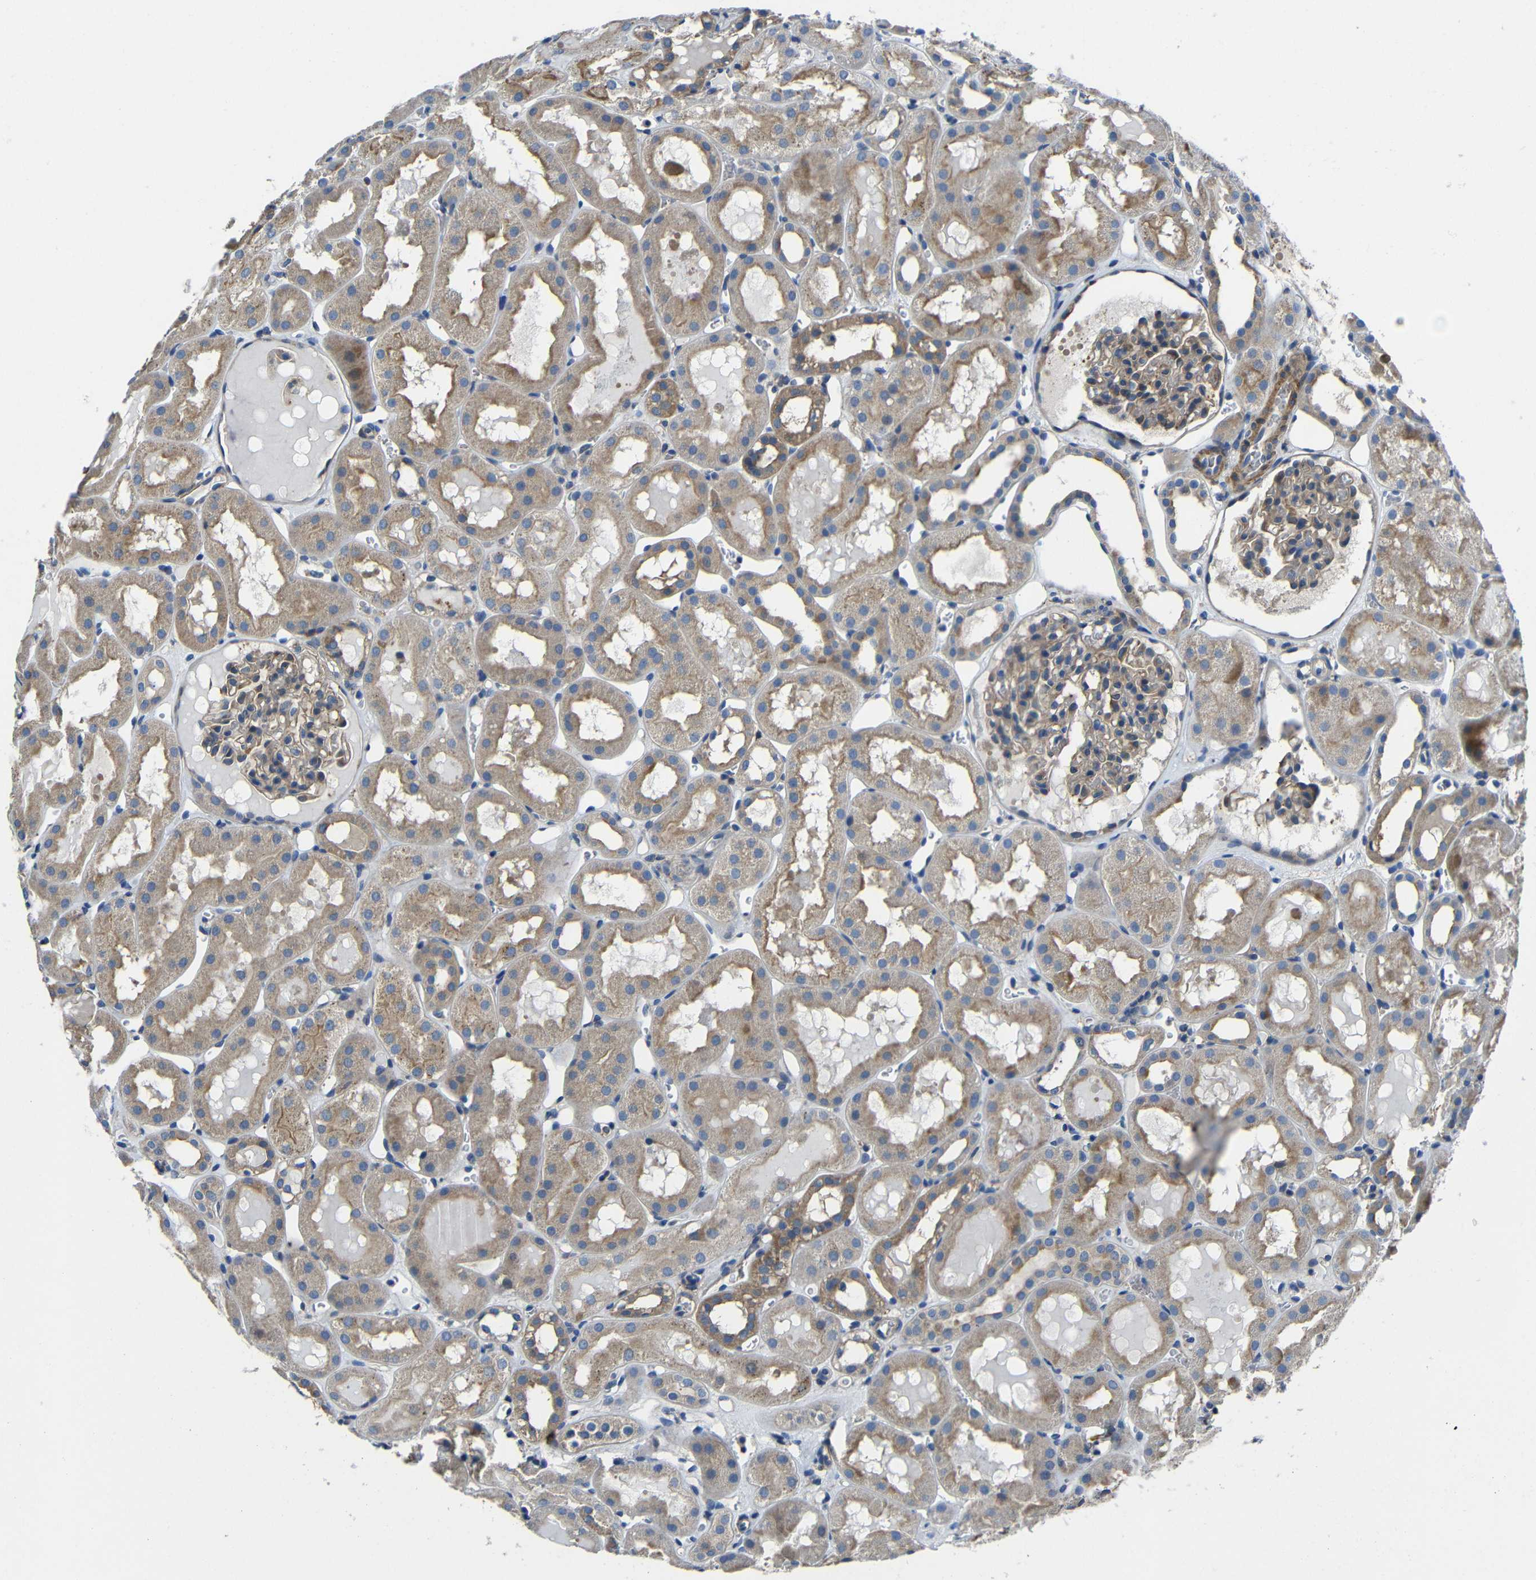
{"staining": {"intensity": "weak", "quantity": ">75%", "location": "cytoplasmic/membranous"}, "tissue": "kidney", "cell_type": "Cells in glomeruli", "image_type": "normal", "snomed": [{"axis": "morphology", "description": "Normal tissue, NOS"}, {"axis": "topography", "description": "Kidney"}, {"axis": "topography", "description": "Urinary bladder"}], "caption": "Benign kidney displays weak cytoplasmic/membranous staining in approximately >75% of cells in glomeruli, visualized by immunohistochemistry.", "gene": "GDI1", "patient": {"sex": "male", "age": 16}}